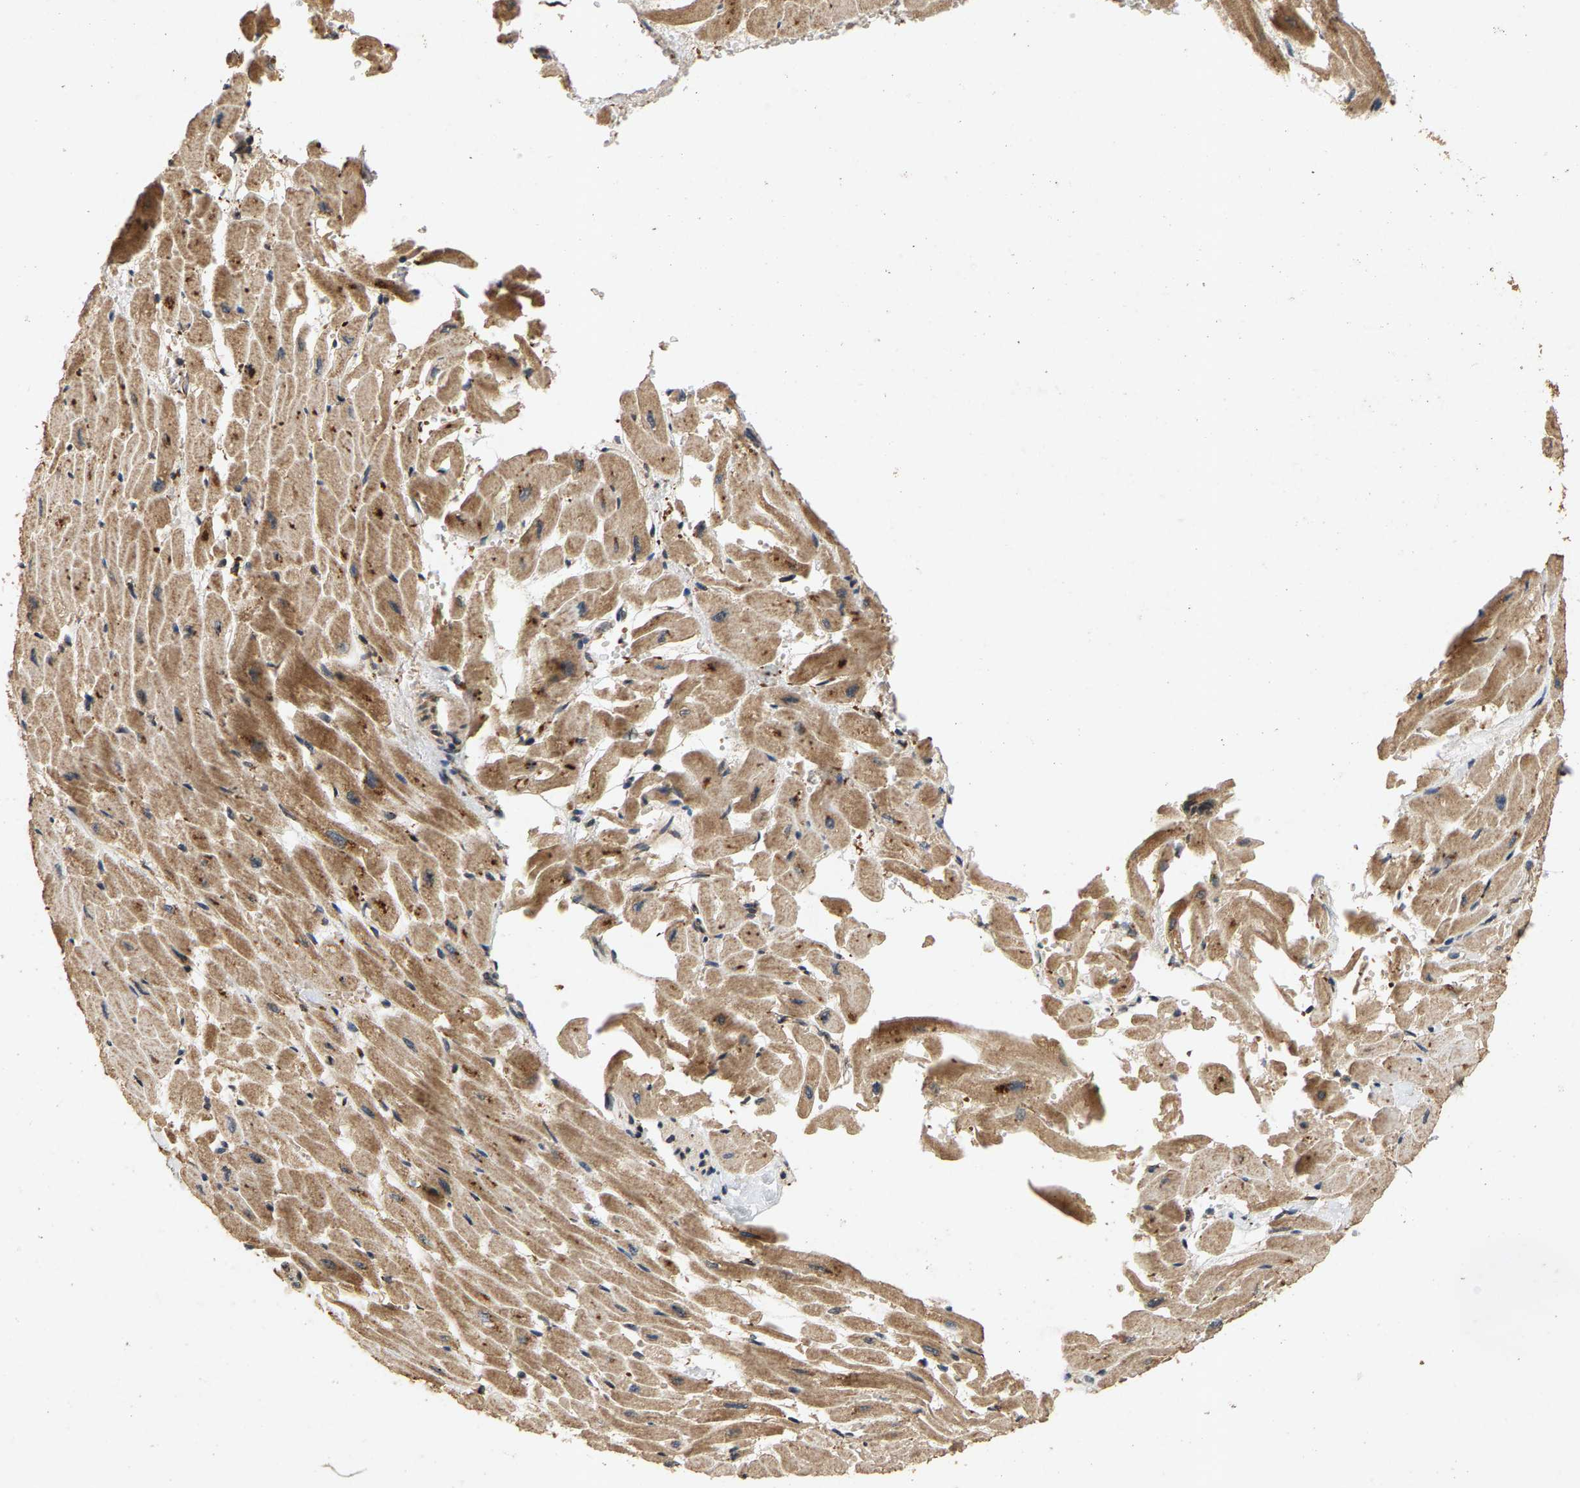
{"staining": {"intensity": "moderate", "quantity": ">75%", "location": "cytoplasmic/membranous"}, "tissue": "heart muscle", "cell_type": "Cardiomyocytes", "image_type": "normal", "snomed": [{"axis": "morphology", "description": "Normal tissue, NOS"}, {"axis": "topography", "description": "Heart"}], "caption": "This micrograph demonstrates immunohistochemistry staining of normal human heart muscle, with medium moderate cytoplasmic/membranous expression in approximately >75% of cardiomyocytes.", "gene": "CIDEC", "patient": {"sex": "male", "age": 45}}